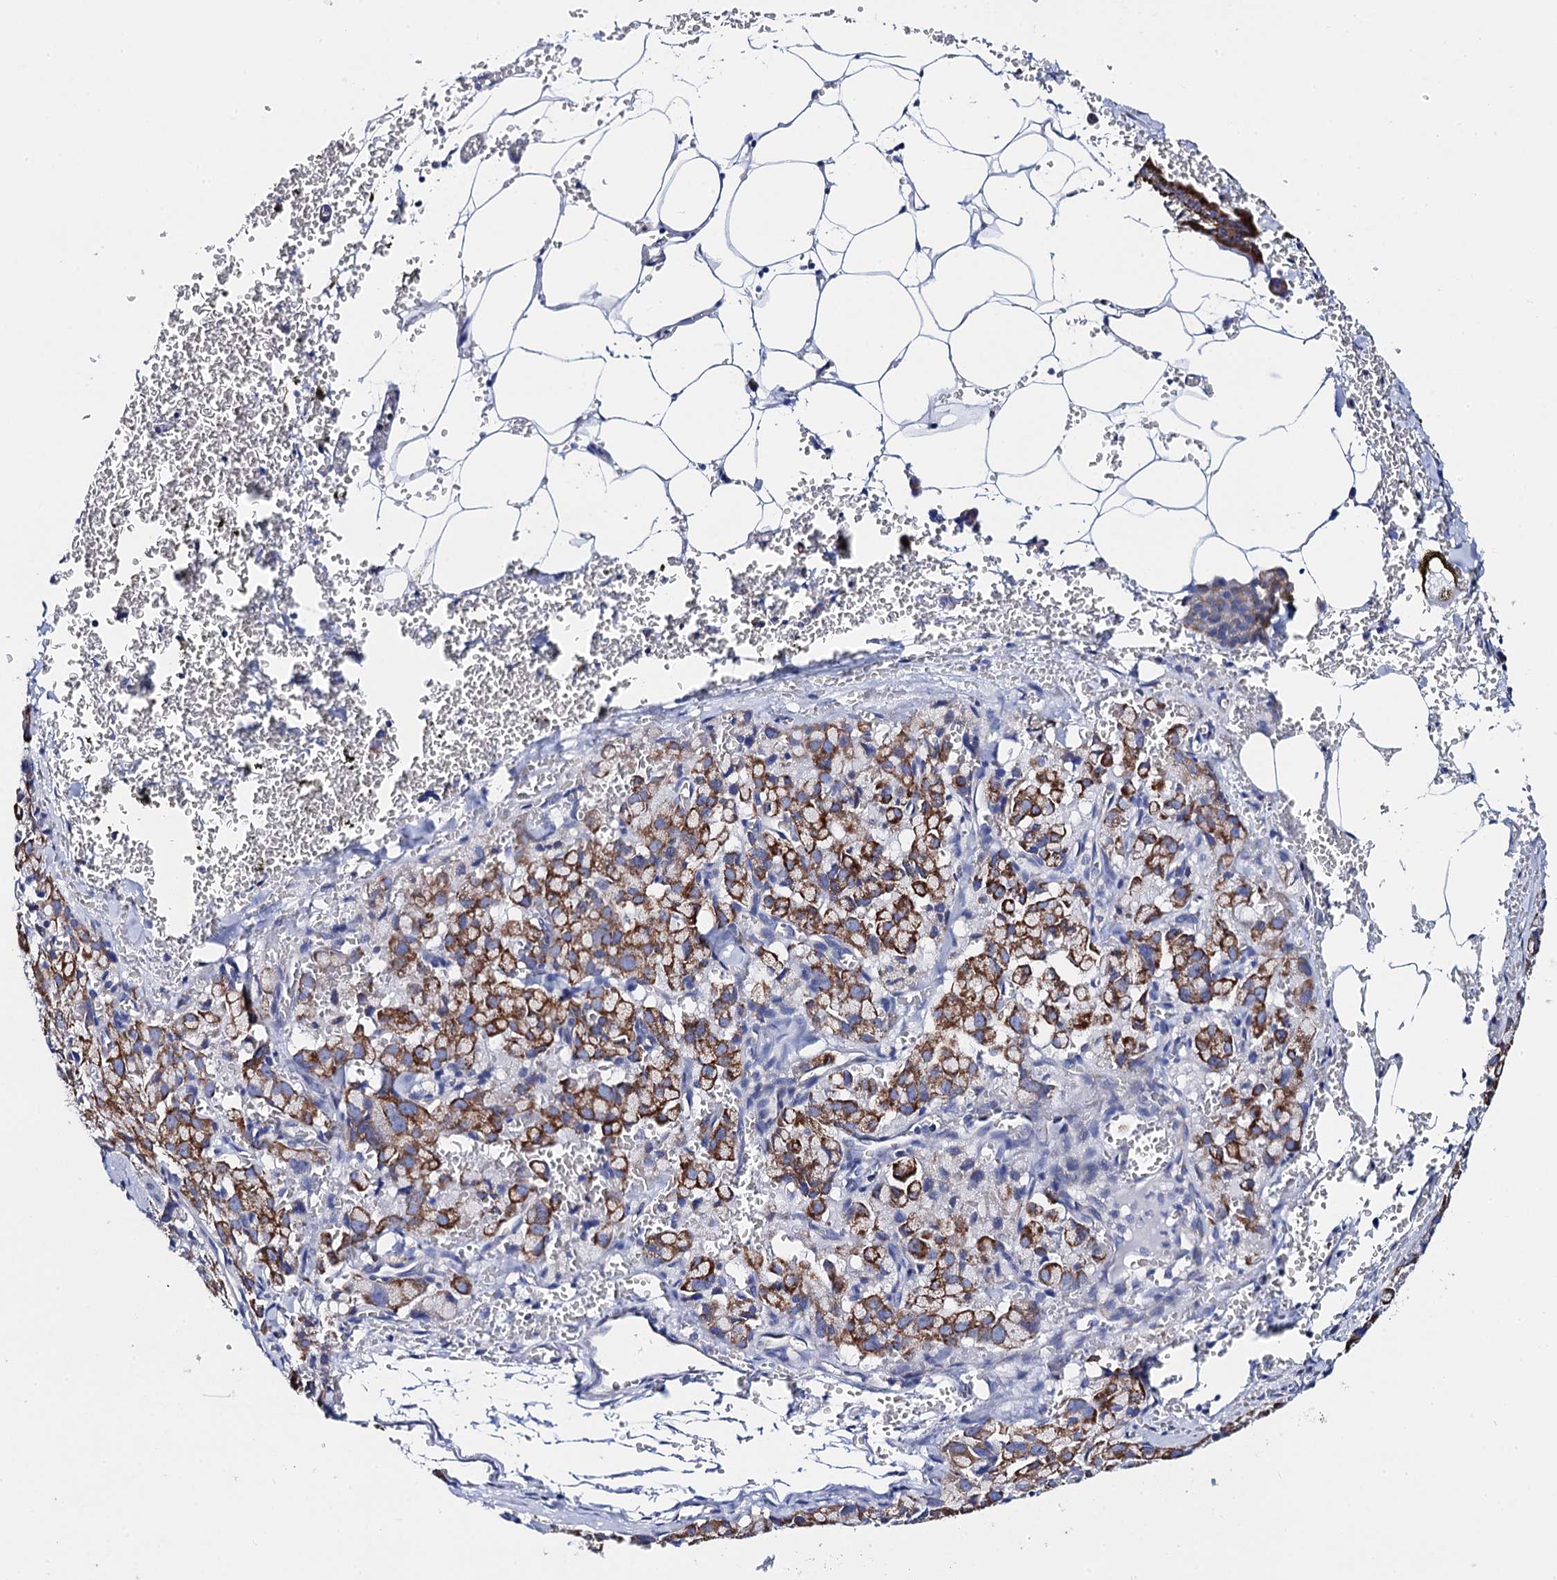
{"staining": {"intensity": "strong", "quantity": ">75%", "location": "cytoplasmic/membranous"}, "tissue": "pancreatic cancer", "cell_type": "Tumor cells", "image_type": "cancer", "snomed": [{"axis": "morphology", "description": "Adenocarcinoma, NOS"}, {"axis": "topography", "description": "Pancreas"}], "caption": "Strong cytoplasmic/membranous positivity for a protein is present in approximately >75% of tumor cells of adenocarcinoma (pancreatic) using immunohistochemistry (IHC).", "gene": "ACADSB", "patient": {"sex": "male", "age": 65}}